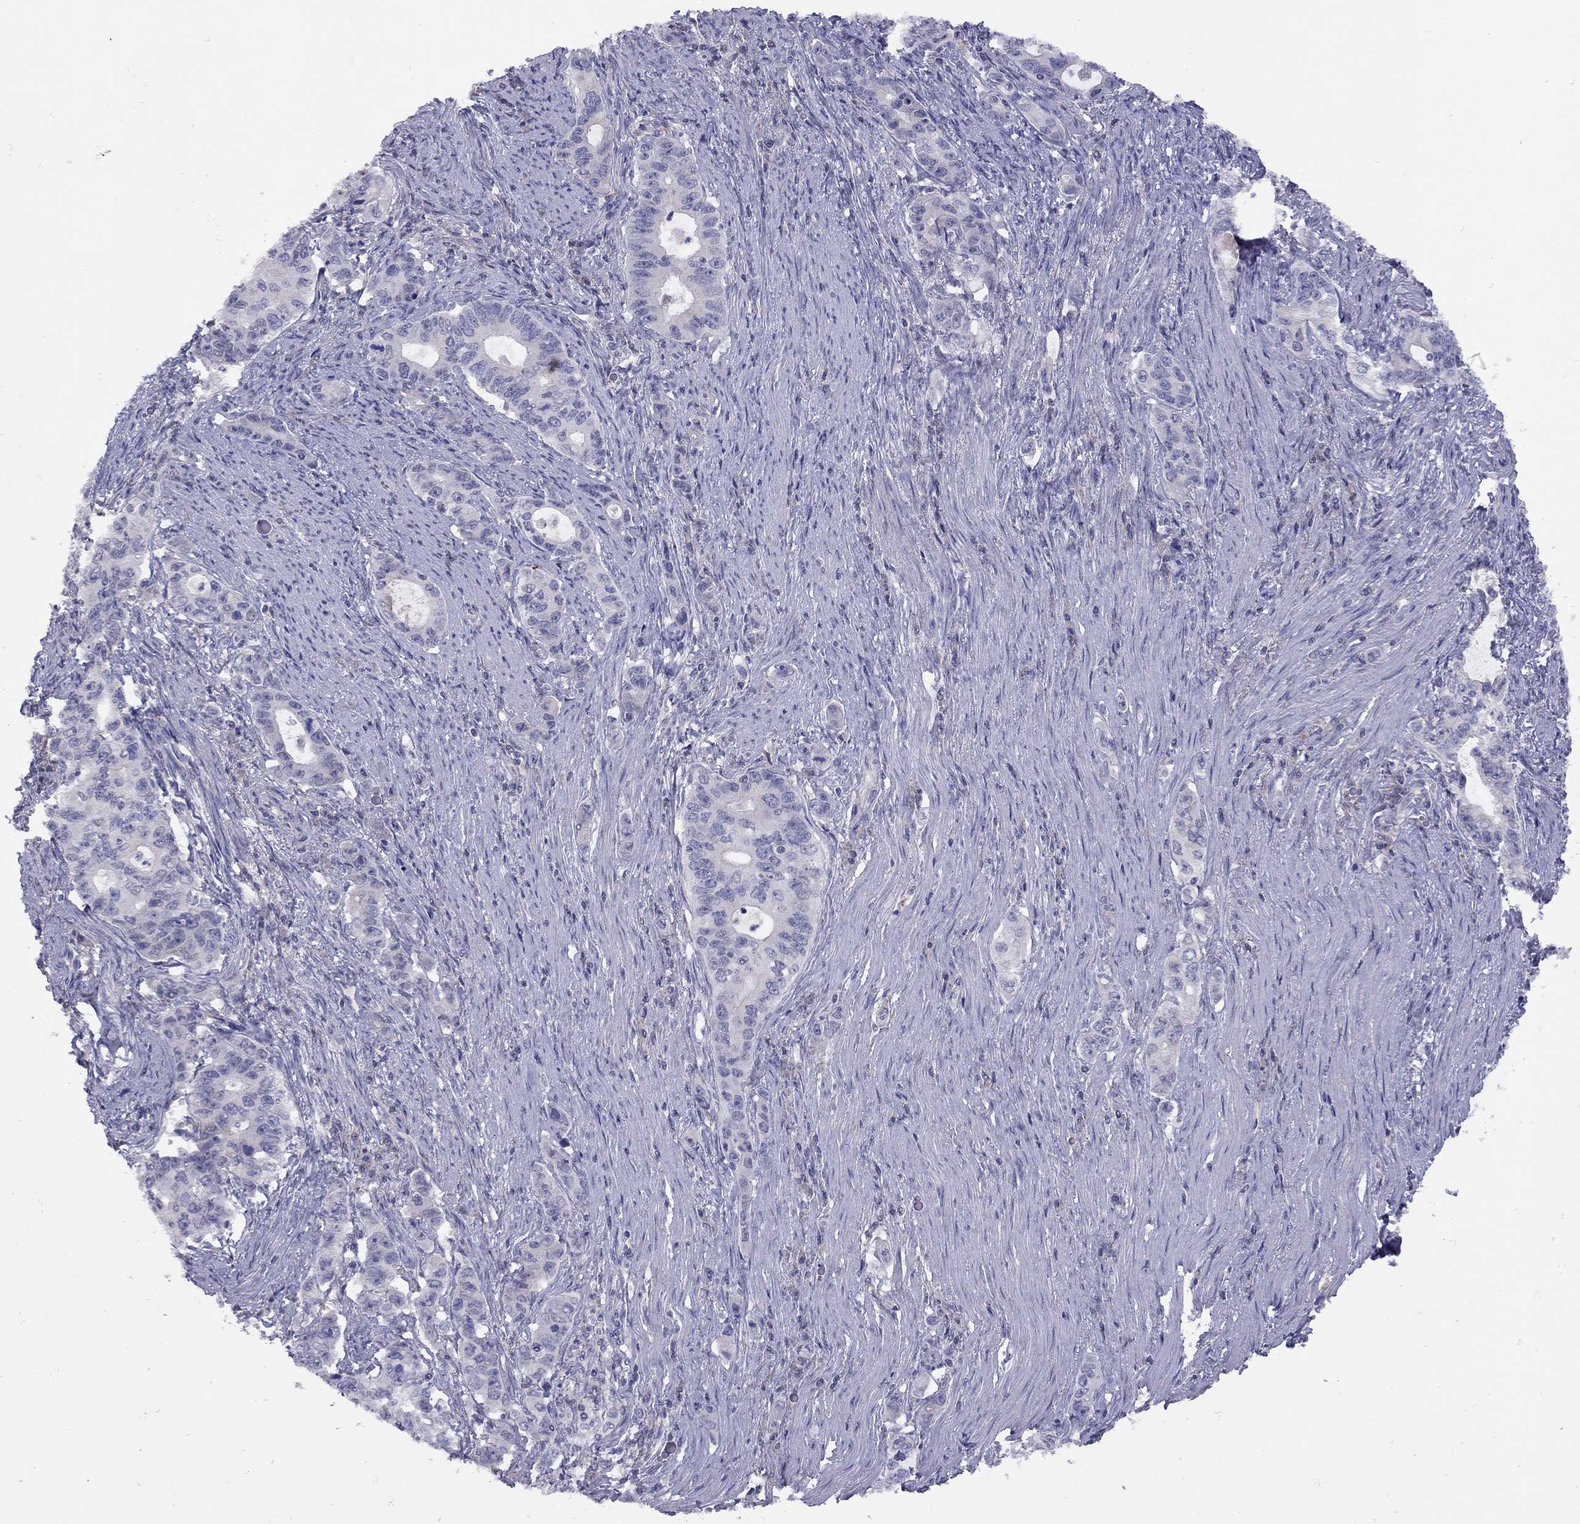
{"staining": {"intensity": "negative", "quantity": "none", "location": "none"}, "tissue": "stomach cancer", "cell_type": "Tumor cells", "image_type": "cancer", "snomed": [{"axis": "morphology", "description": "Adenocarcinoma, NOS"}, {"axis": "topography", "description": "Stomach, lower"}], "caption": "Stomach cancer stained for a protein using immunohistochemistry (IHC) reveals no positivity tumor cells.", "gene": "RTP5", "patient": {"sex": "female", "age": 72}}